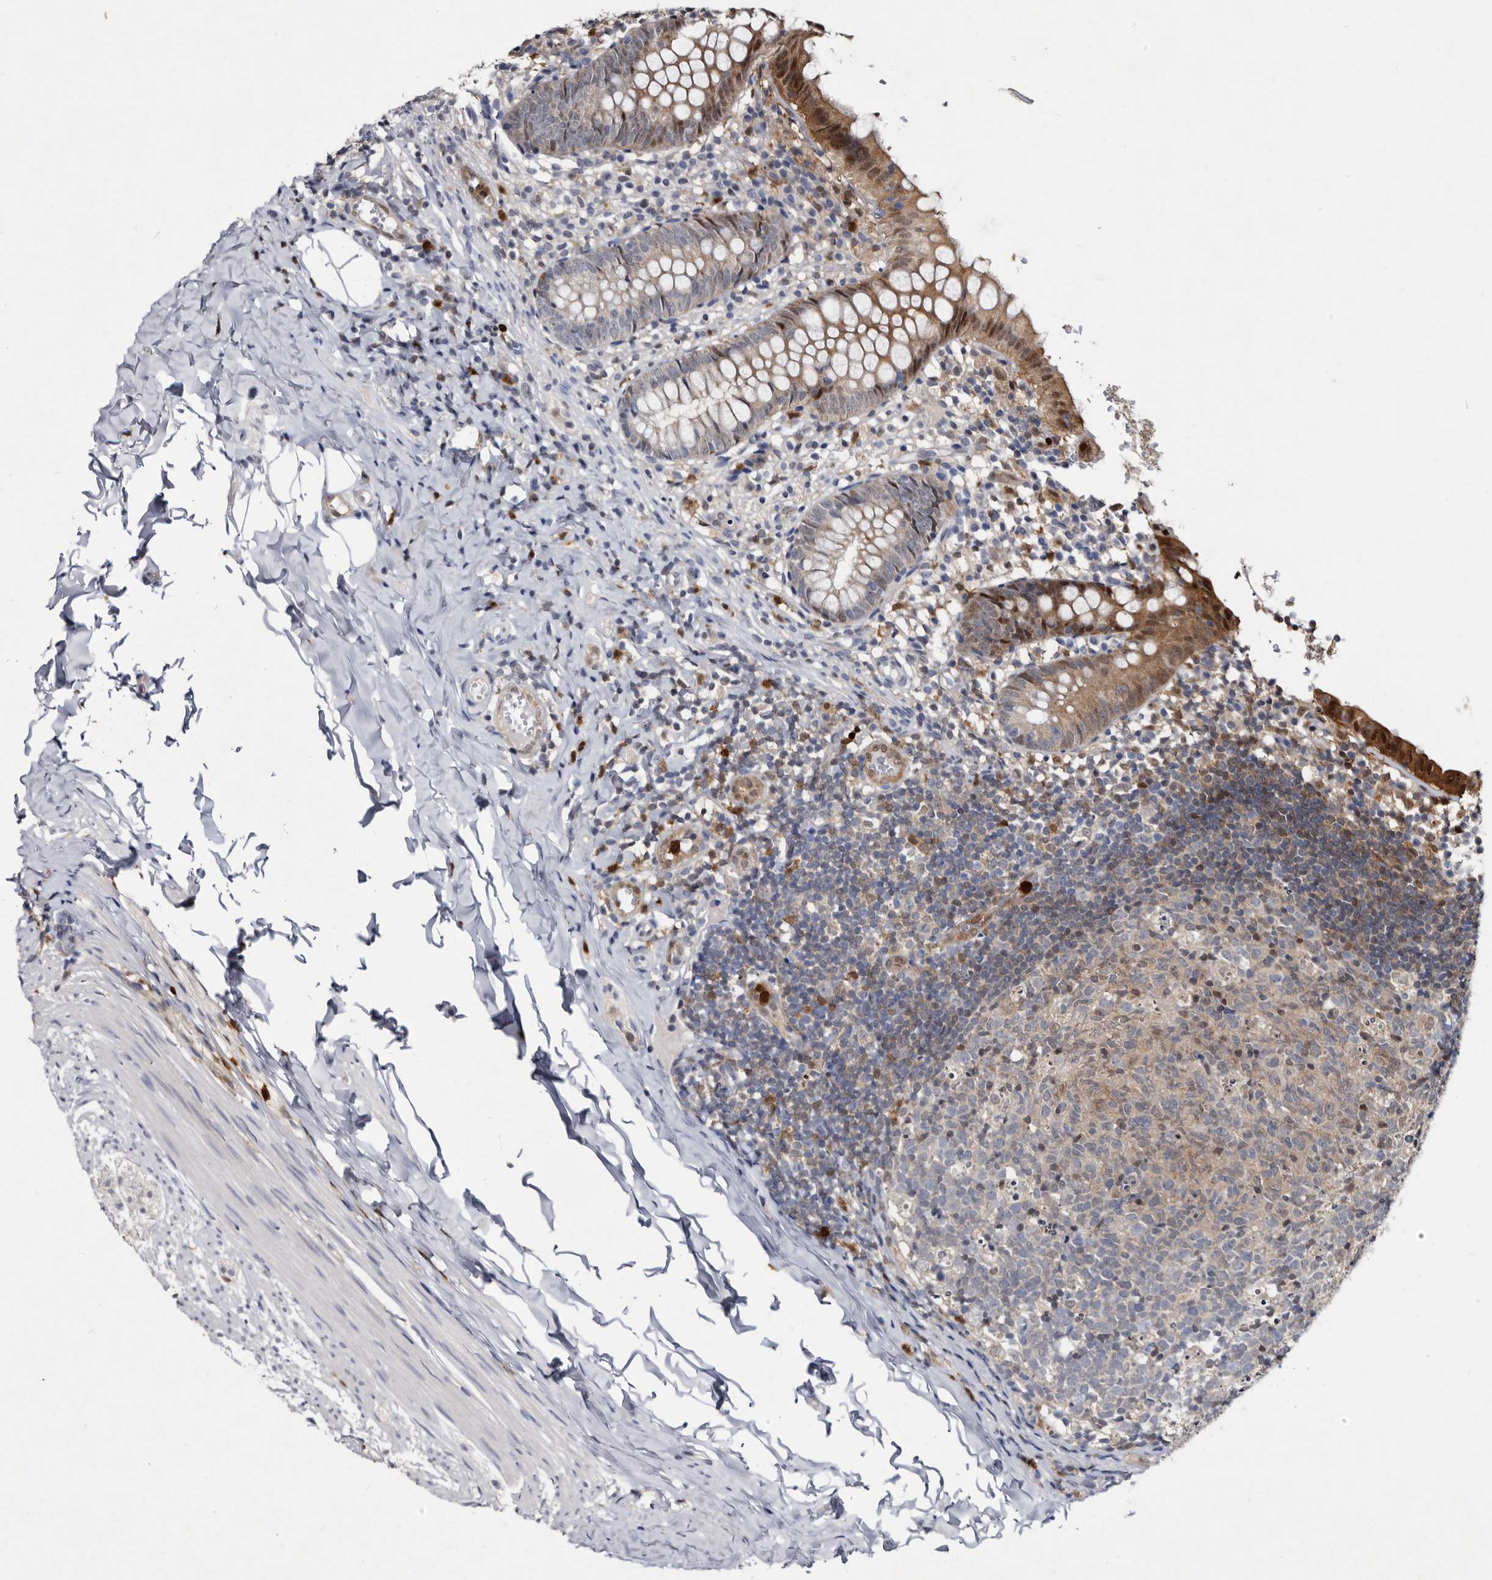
{"staining": {"intensity": "moderate", "quantity": "25%-75%", "location": "cytoplasmic/membranous,nuclear"}, "tissue": "appendix", "cell_type": "Glandular cells", "image_type": "normal", "snomed": [{"axis": "morphology", "description": "Normal tissue, NOS"}, {"axis": "topography", "description": "Appendix"}], "caption": "Appendix stained with DAB (3,3'-diaminobenzidine) IHC exhibits medium levels of moderate cytoplasmic/membranous,nuclear positivity in about 25%-75% of glandular cells.", "gene": "SERPINB8", "patient": {"sex": "male", "age": 8}}